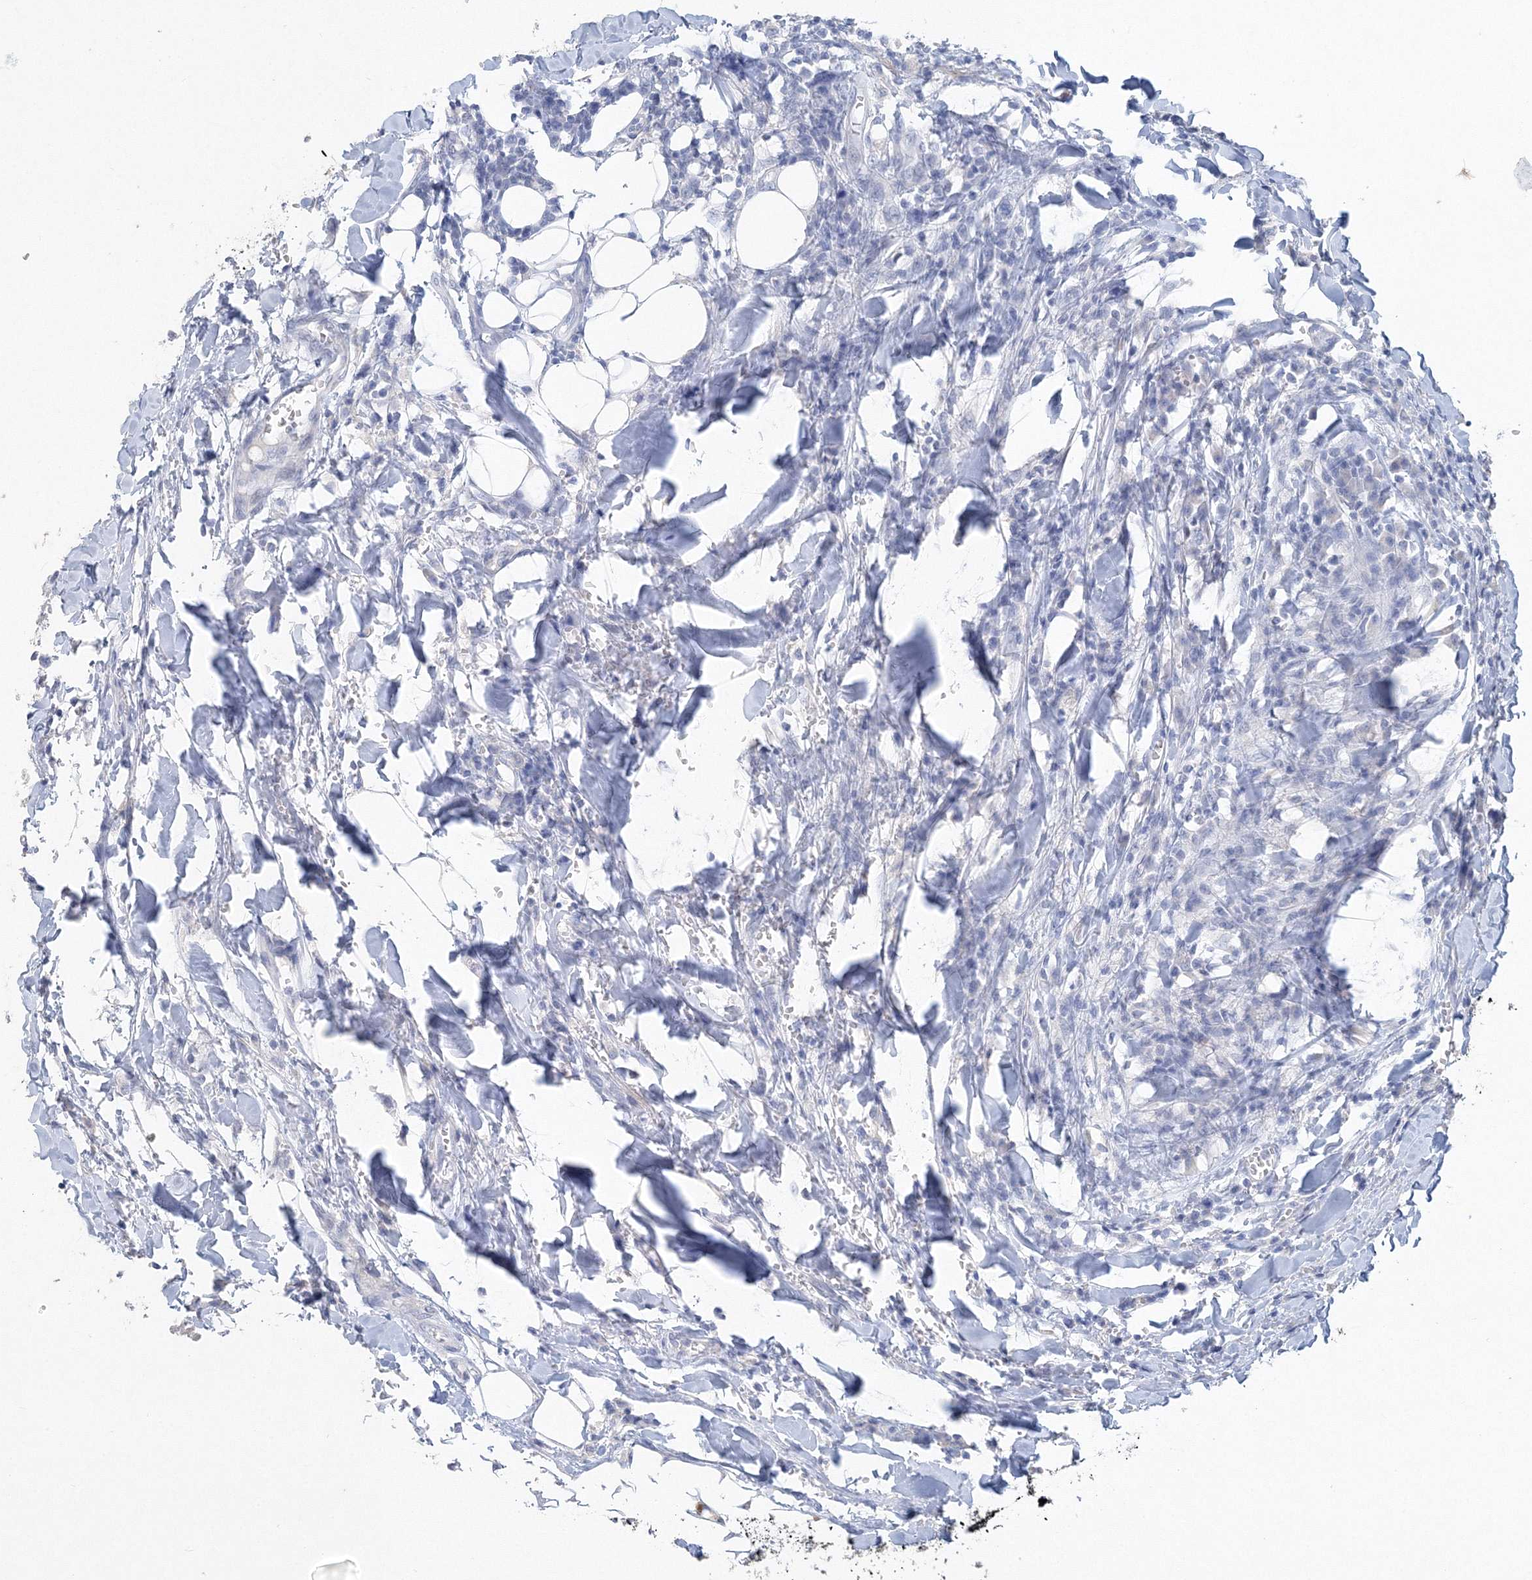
{"staining": {"intensity": "negative", "quantity": "none", "location": "none"}, "tissue": "head and neck cancer", "cell_type": "Tumor cells", "image_type": "cancer", "snomed": [{"axis": "morphology", "description": "Squamous cell carcinoma, NOS"}, {"axis": "topography", "description": "Head-Neck"}], "caption": "Head and neck squamous cell carcinoma stained for a protein using immunohistochemistry (IHC) shows no positivity tumor cells.", "gene": "OSBPL6", "patient": {"sex": "male", "age": 66}}